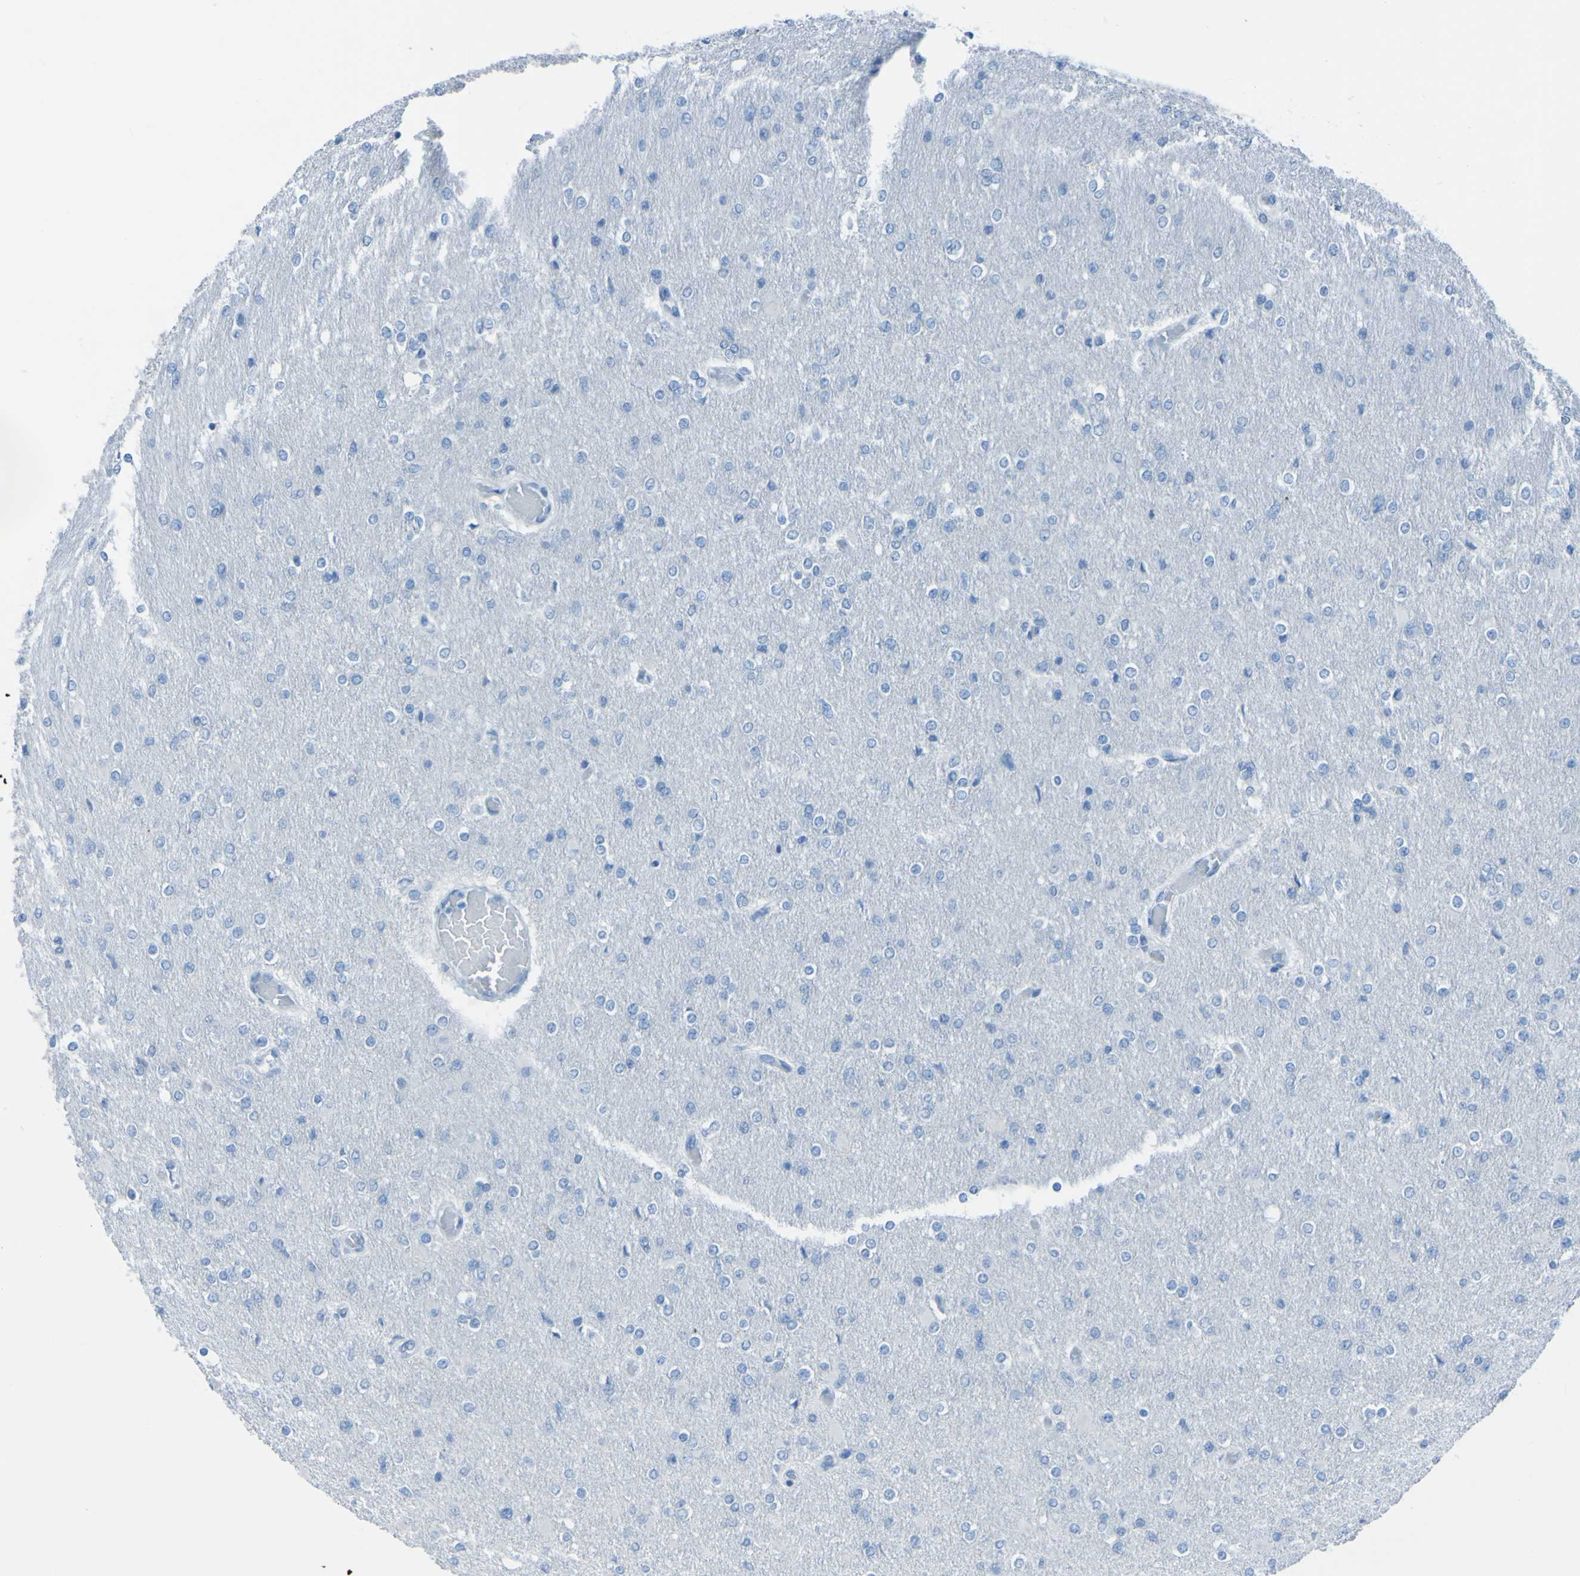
{"staining": {"intensity": "negative", "quantity": "none", "location": "none"}, "tissue": "glioma", "cell_type": "Tumor cells", "image_type": "cancer", "snomed": [{"axis": "morphology", "description": "Glioma, malignant, High grade"}, {"axis": "topography", "description": "Cerebral cortex"}], "caption": "Immunohistochemistry (IHC) of human malignant glioma (high-grade) demonstrates no positivity in tumor cells. (DAB IHC, high magnification).", "gene": "ACMSD", "patient": {"sex": "female", "age": 36}}